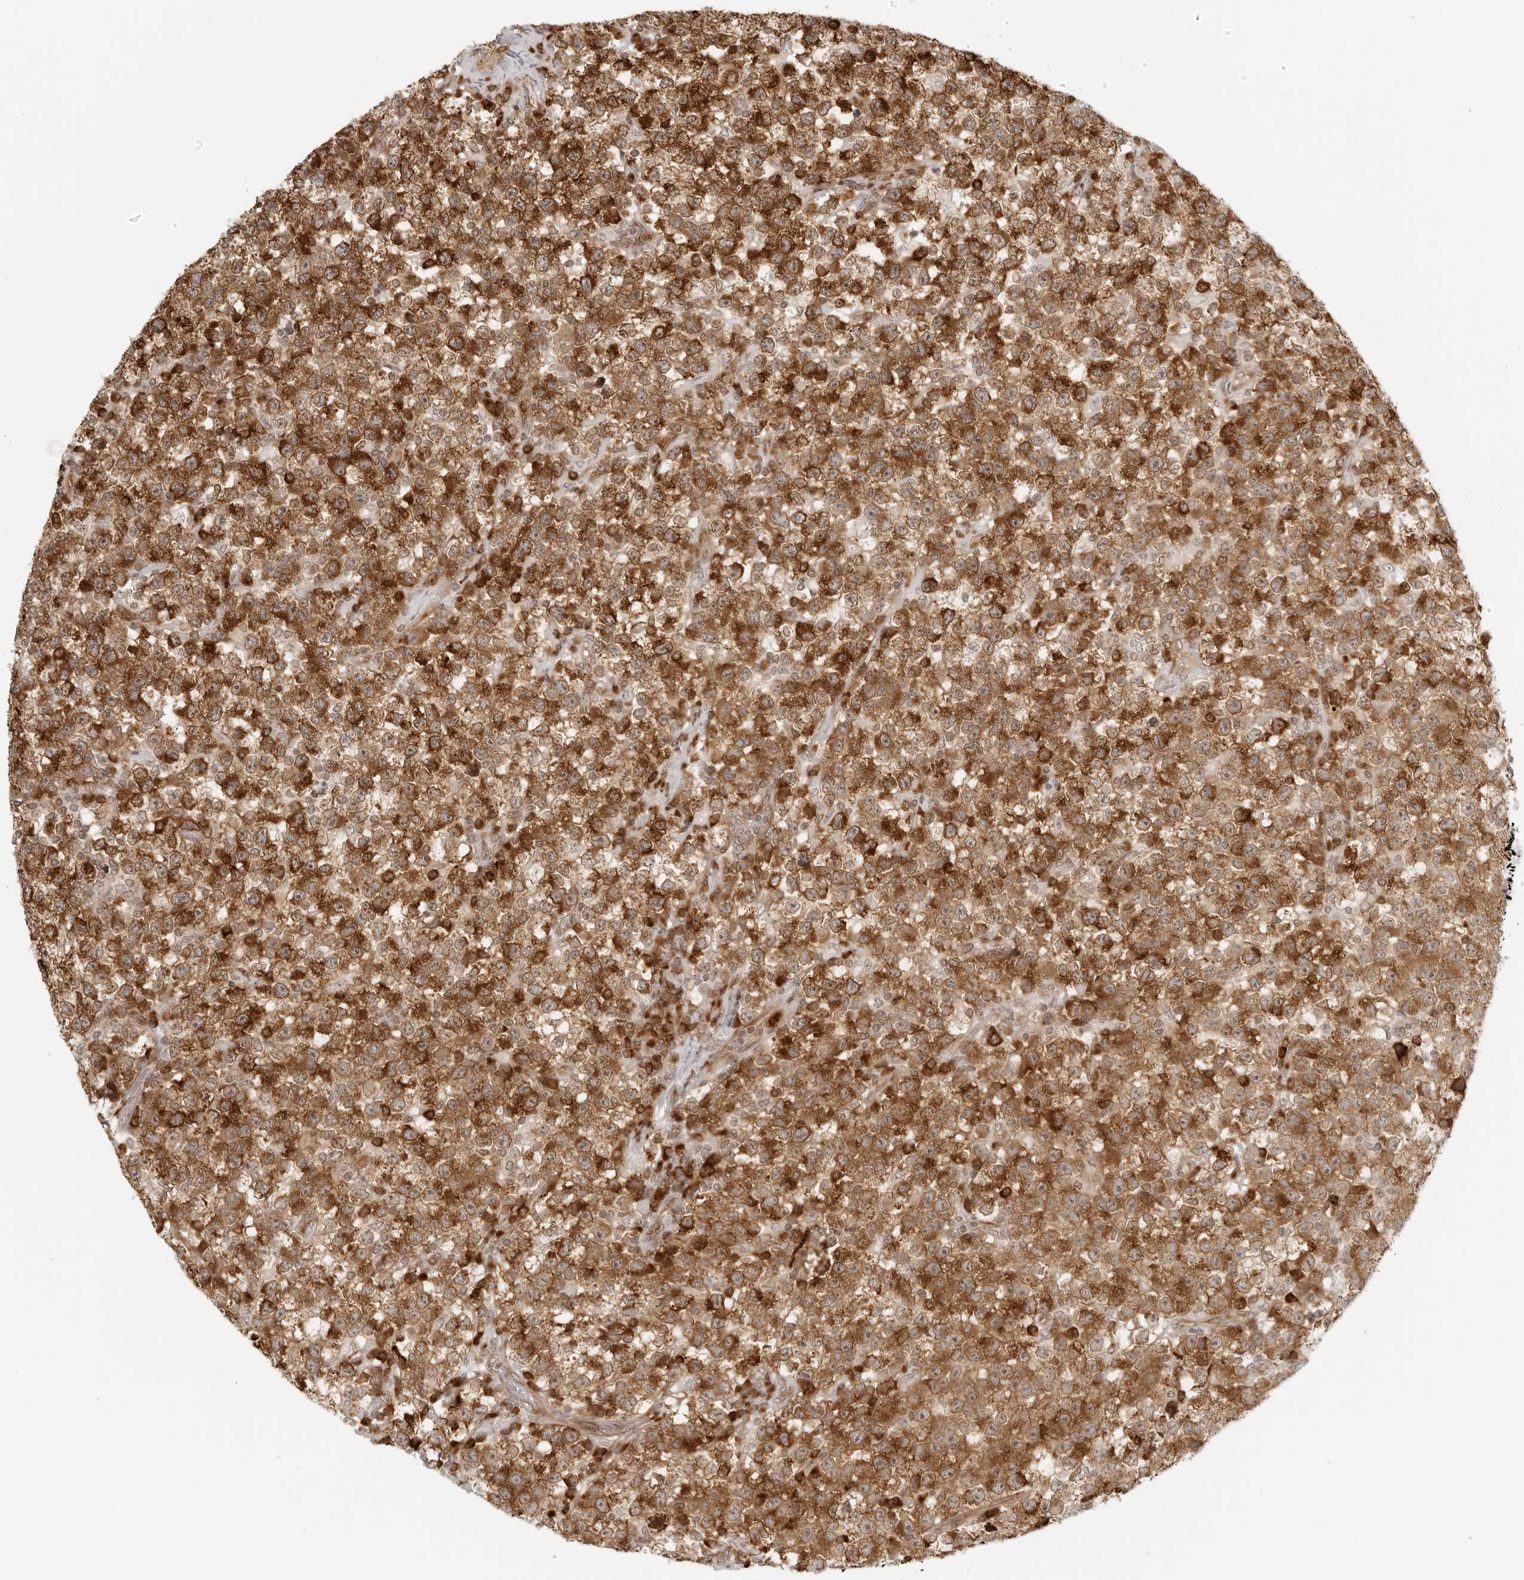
{"staining": {"intensity": "strong", "quantity": ">75%", "location": "cytoplasmic/membranous"}, "tissue": "testis cancer", "cell_type": "Tumor cells", "image_type": "cancer", "snomed": [{"axis": "morphology", "description": "Seminoma, NOS"}, {"axis": "topography", "description": "Testis"}], "caption": "Tumor cells reveal high levels of strong cytoplasmic/membranous positivity in approximately >75% of cells in human seminoma (testis). The protein of interest is shown in brown color, while the nuclei are stained blue.", "gene": "EIF4G1", "patient": {"sex": "male", "age": 22}}